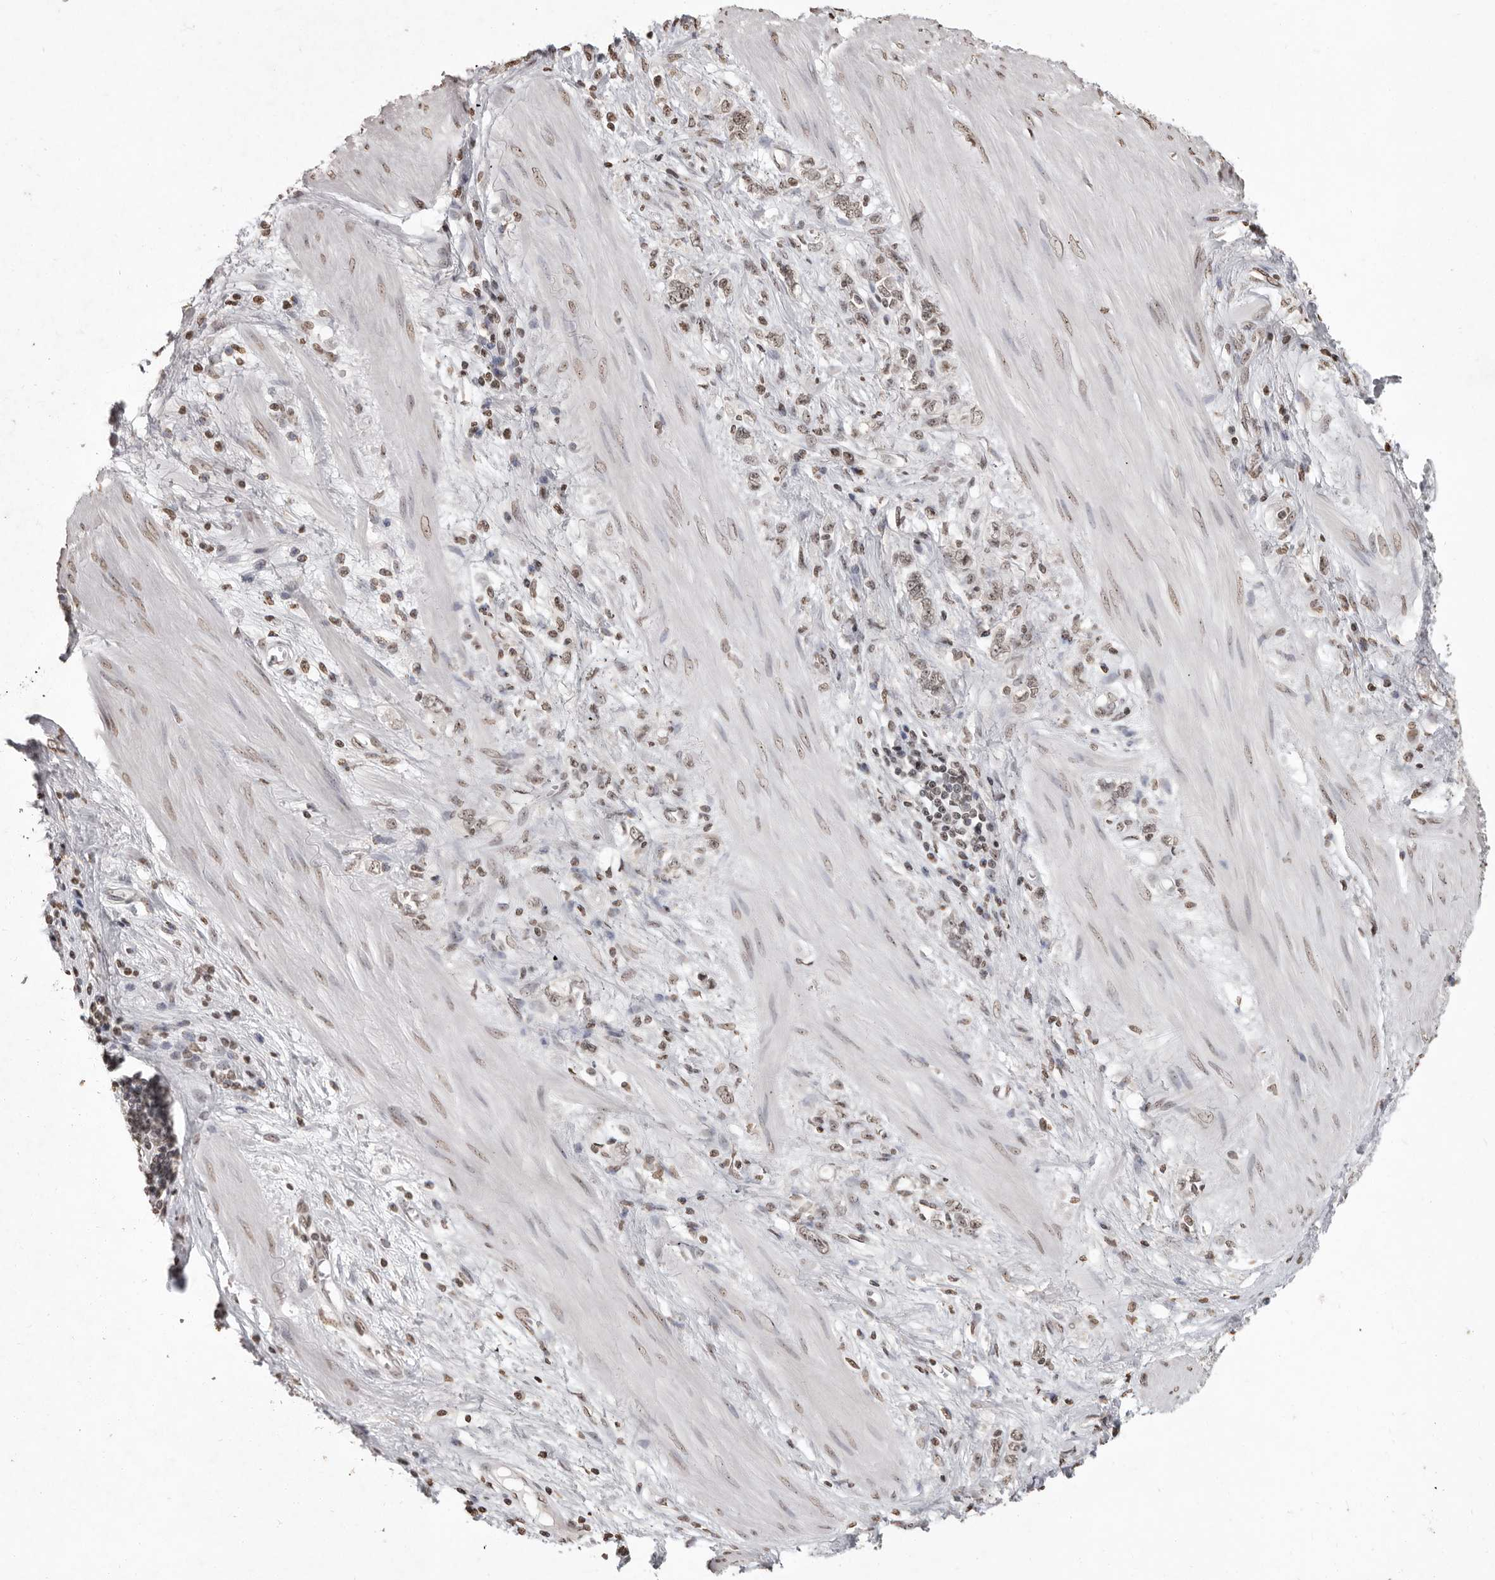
{"staining": {"intensity": "weak", "quantity": ">75%", "location": "nuclear"}, "tissue": "stomach cancer", "cell_type": "Tumor cells", "image_type": "cancer", "snomed": [{"axis": "morphology", "description": "Adenocarcinoma, NOS"}, {"axis": "topography", "description": "Stomach"}], "caption": "Protein staining of stomach cancer (adenocarcinoma) tissue displays weak nuclear positivity in approximately >75% of tumor cells.", "gene": "WDR45", "patient": {"sex": "female", "age": 76}}